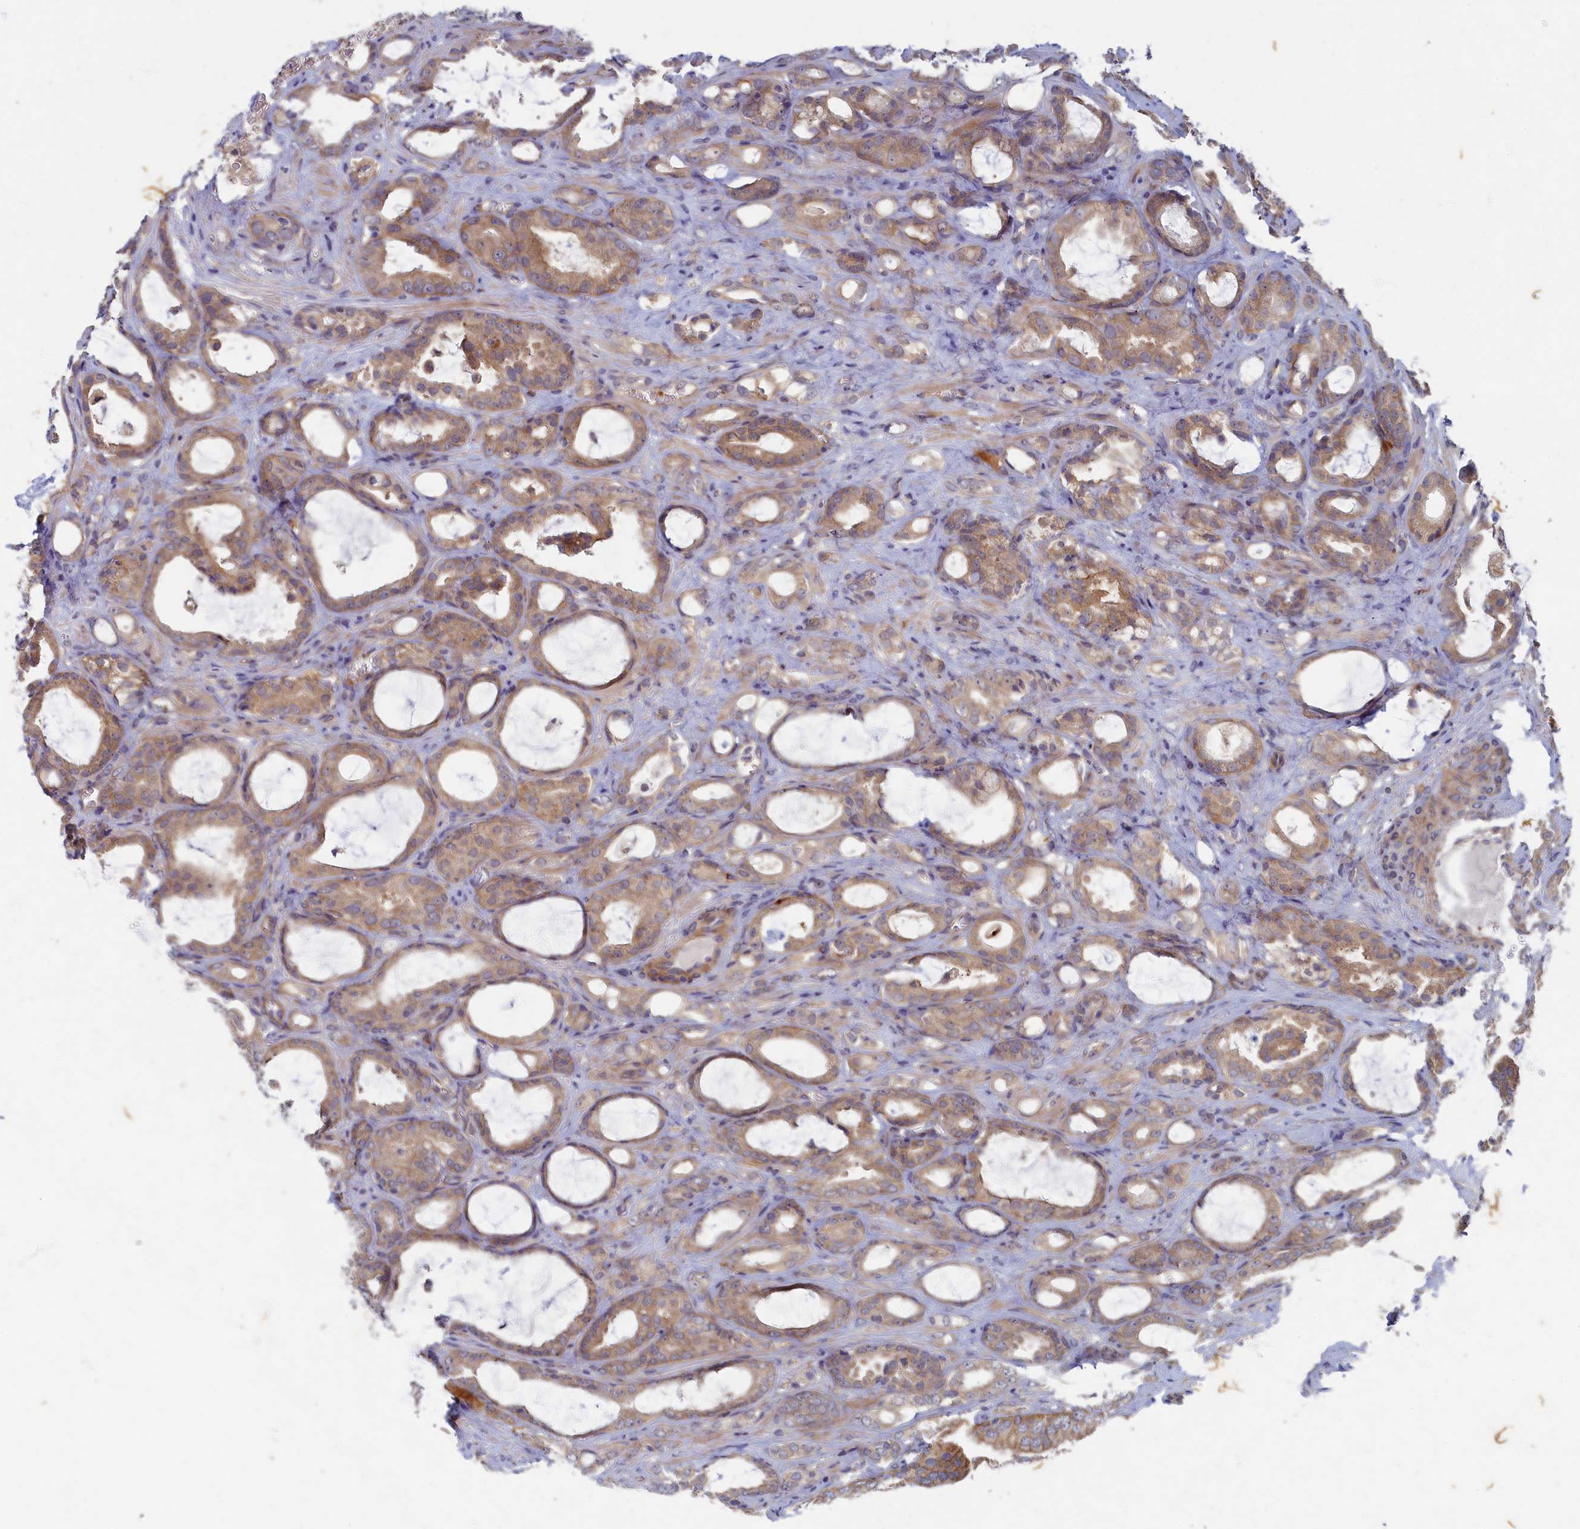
{"staining": {"intensity": "weak", "quantity": ">75%", "location": "cytoplasmic/membranous"}, "tissue": "prostate cancer", "cell_type": "Tumor cells", "image_type": "cancer", "snomed": [{"axis": "morphology", "description": "Adenocarcinoma, High grade"}, {"axis": "topography", "description": "Prostate"}], "caption": "The immunohistochemical stain labels weak cytoplasmic/membranous staining in tumor cells of prostate adenocarcinoma (high-grade) tissue.", "gene": "WDR59", "patient": {"sex": "male", "age": 72}}